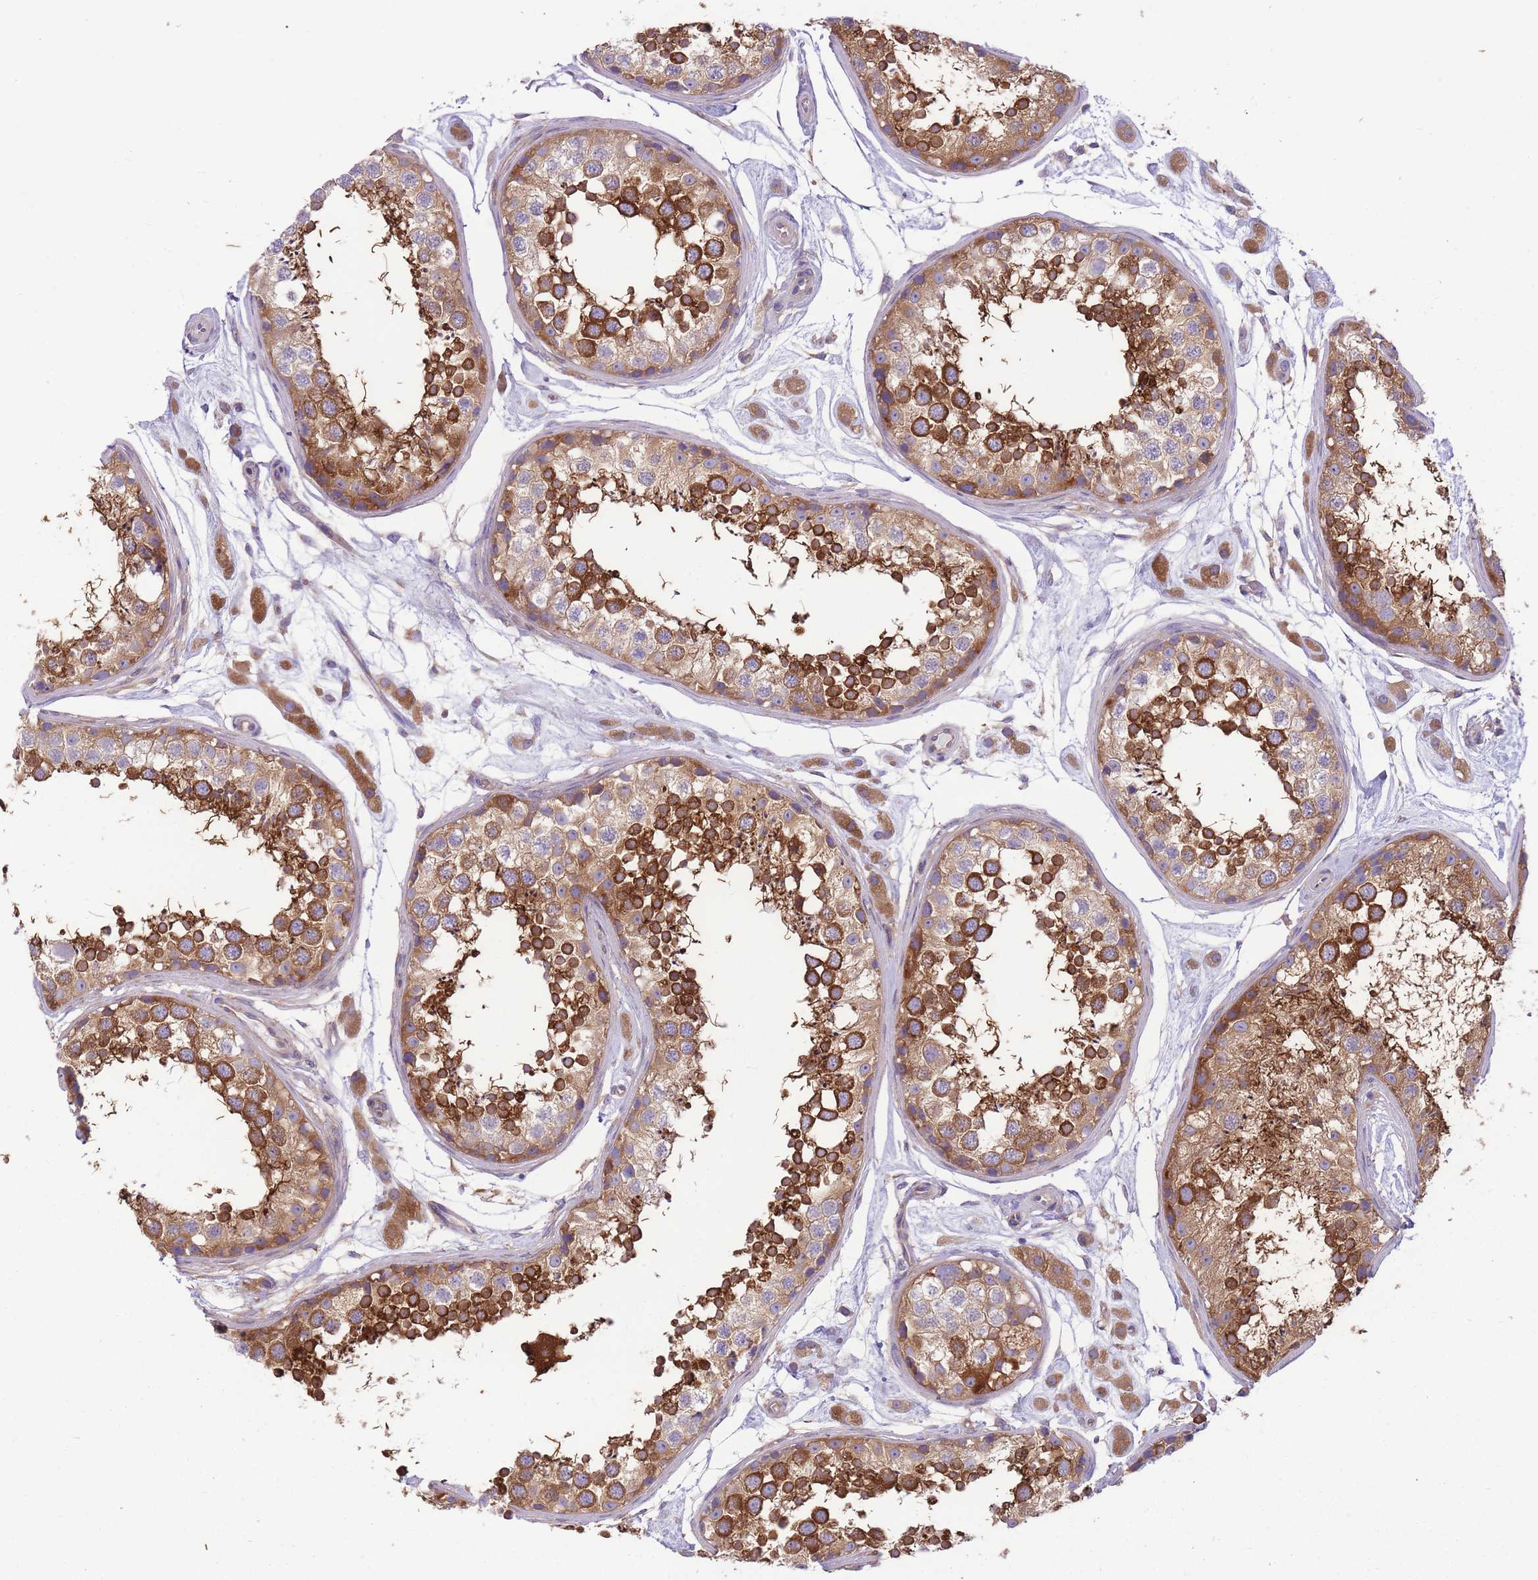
{"staining": {"intensity": "strong", "quantity": "25%-75%", "location": "cytoplasmic/membranous"}, "tissue": "testis", "cell_type": "Cells in seminiferous ducts", "image_type": "normal", "snomed": [{"axis": "morphology", "description": "Normal tissue, NOS"}, {"axis": "topography", "description": "Testis"}], "caption": "This is a histology image of immunohistochemistry staining of benign testis, which shows strong staining in the cytoplasmic/membranous of cells in seminiferous ducts.", "gene": "PRKAR1A", "patient": {"sex": "male", "age": 25}}